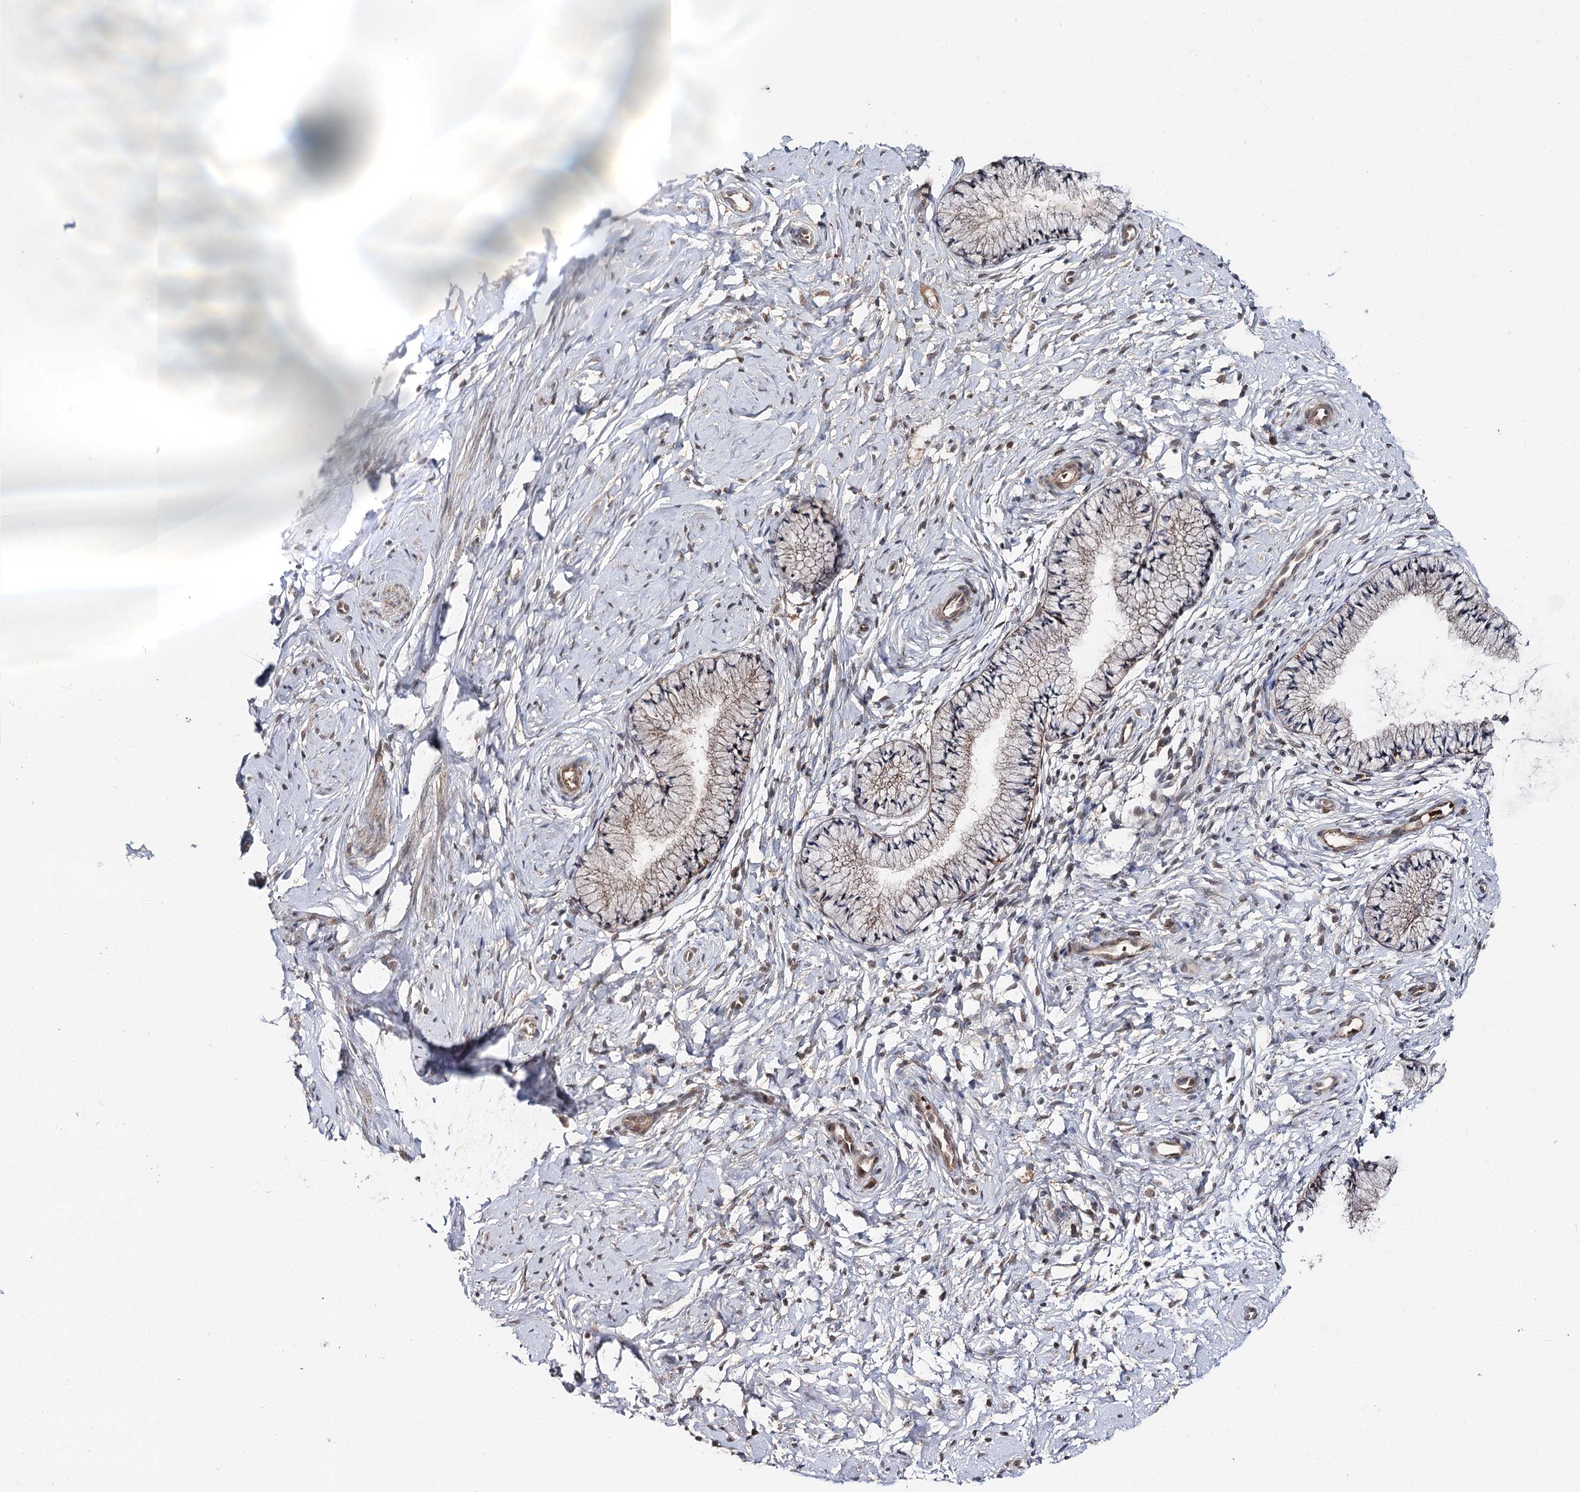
{"staining": {"intensity": "strong", "quantity": "25%-75%", "location": "cytoplasmic/membranous"}, "tissue": "cervix", "cell_type": "Glandular cells", "image_type": "normal", "snomed": [{"axis": "morphology", "description": "Normal tissue, NOS"}, {"axis": "topography", "description": "Cervix"}], "caption": "A high amount of strong cytoplasmic/membranous expression is seen in approximately 25%-75% of glandular cells in benign cervix.", "gene": "MSANTD2", "patient": {"sex": "female", "age": 33}}